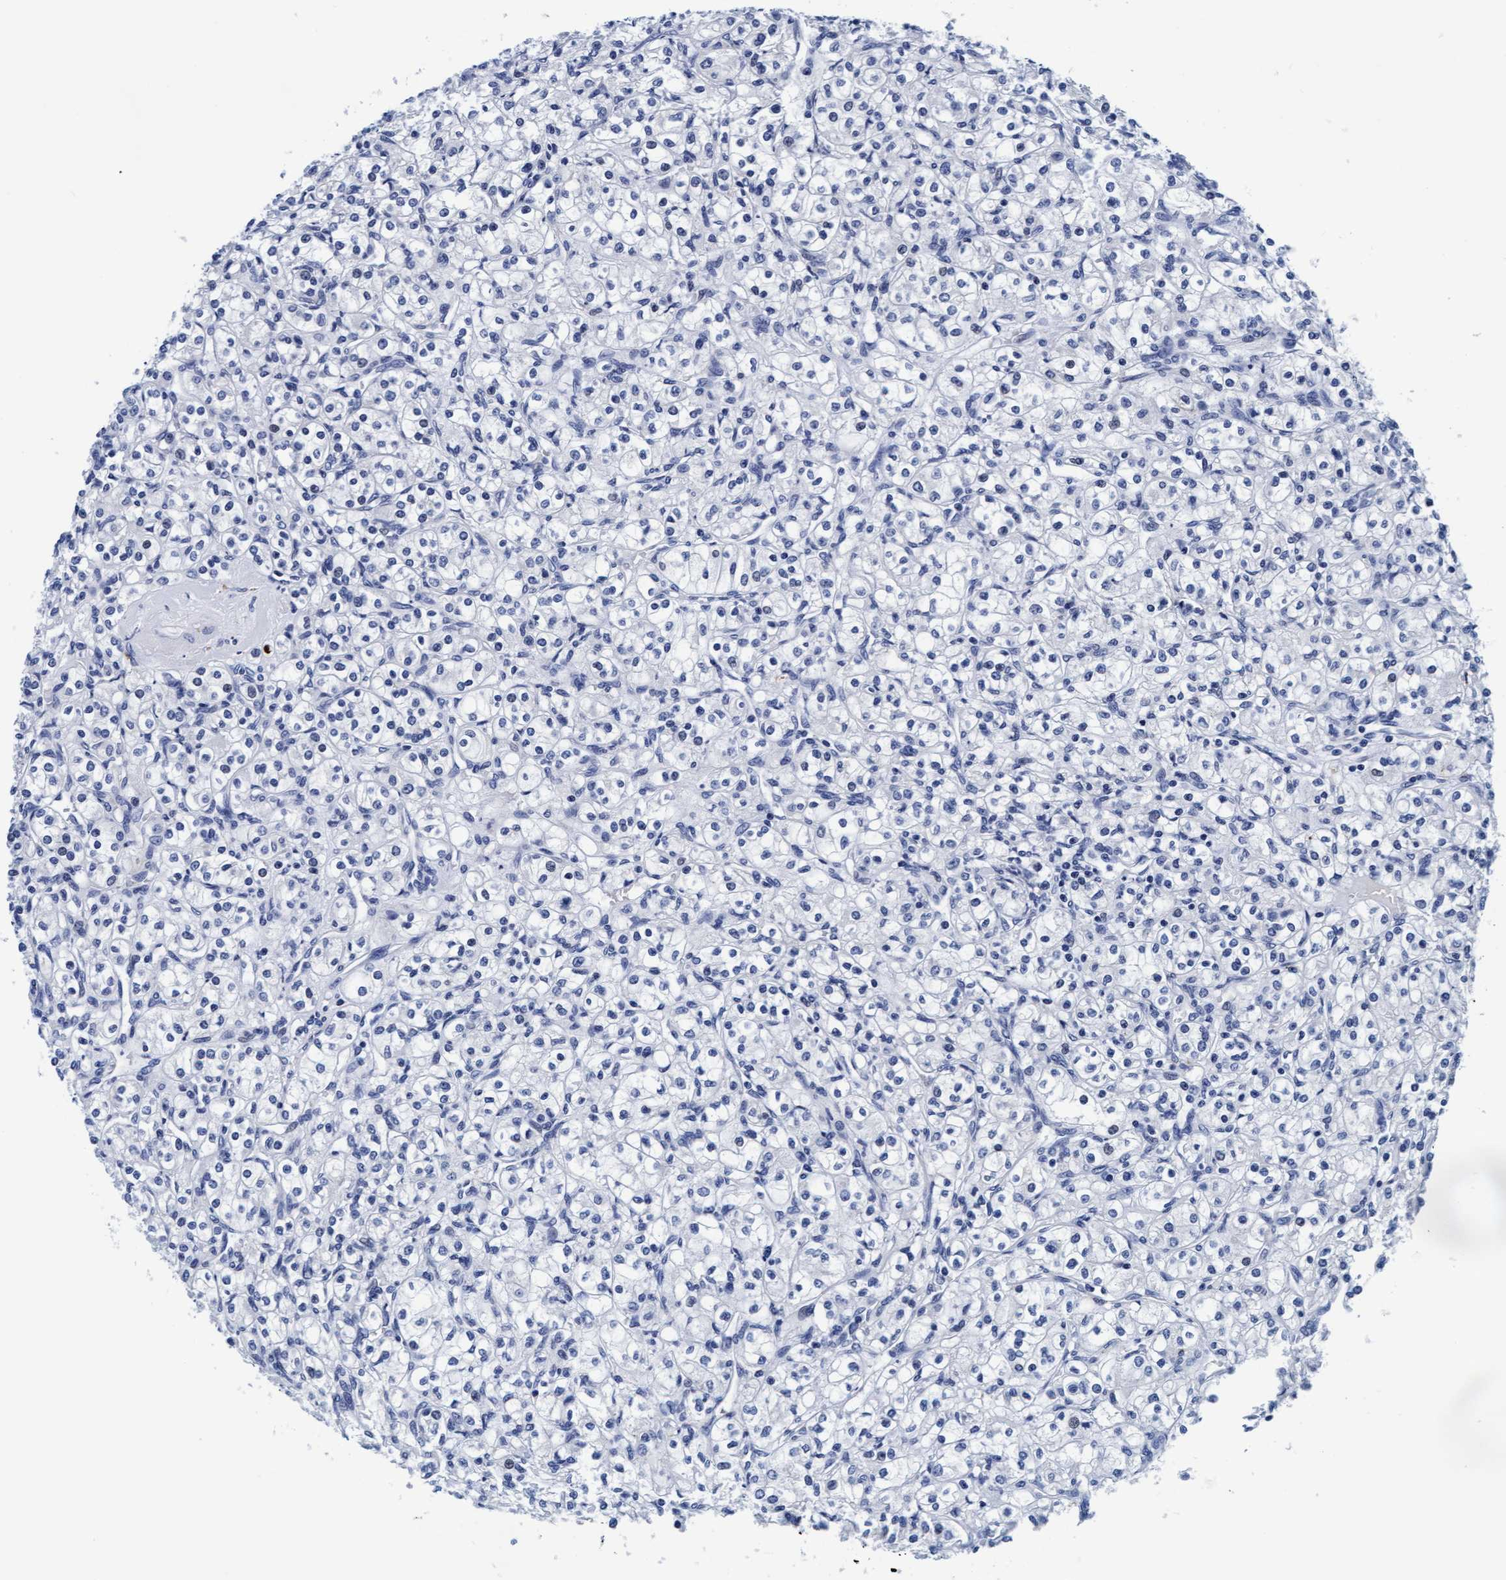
{"staining": {"intensity": "negative", "quantity": "none", "location": "none"}, "tissue": "renal cancer", "cell_type": "Tumor cells", "image_type": "cancer", "snomed": [{"axis": "morphology", "description": "Adenocarcinoma, NOS"}, {"axis": "topography", "description": "Kidney"}], "caption": "The micrograph demonstrates no staining of tumor cells in renal adenocarcinoma.", "gene": "ARSG", "patient": {"sex": "male", "age": 77}}